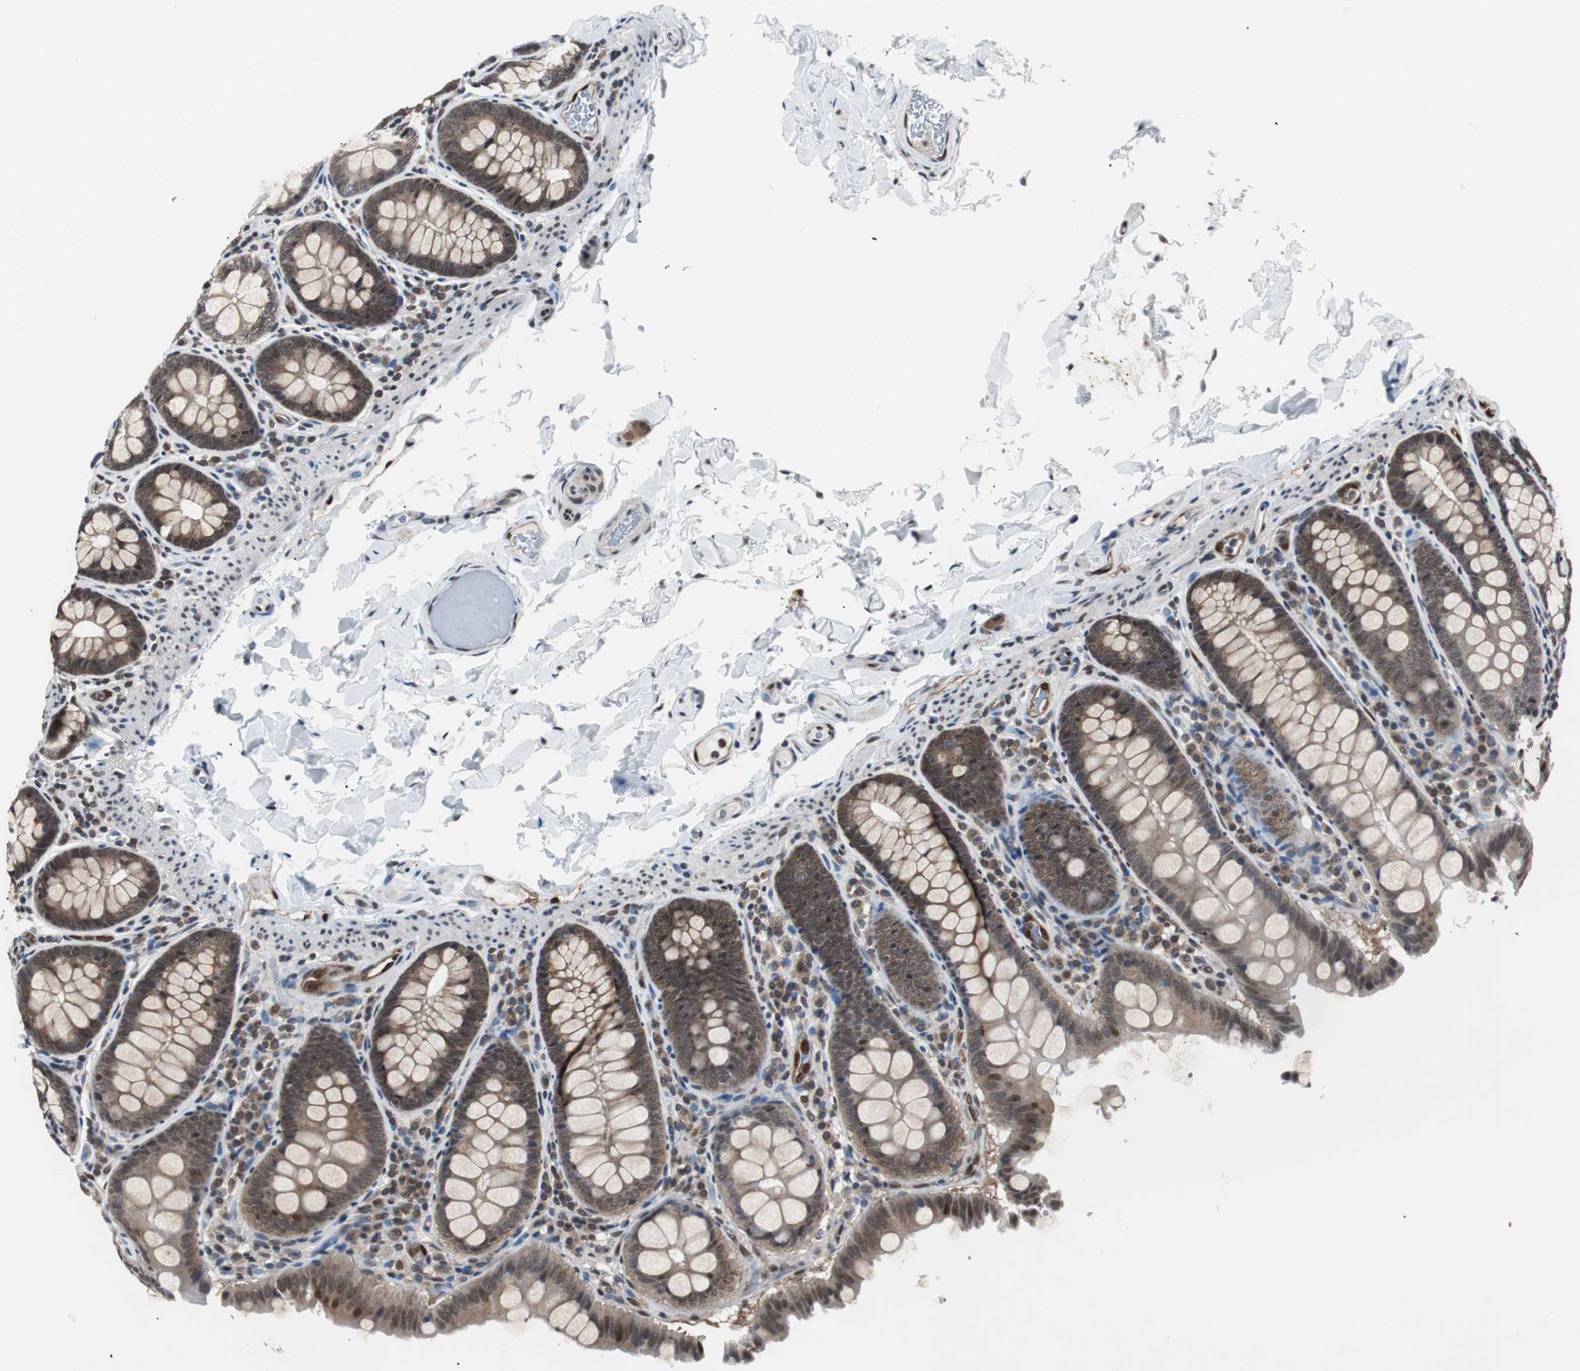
{"staining": {"intensity": "moderate", "quantity": "25%-75%", "location": "cytoplasmic/membranous,nuclear"}, "tissue": "colon", "cell_type": "Endothelial cells", "image_type": "normal", "snomed": [{"axis": "morphology", "description": "Normal tissue, NOS"}, {"axis": "topography", "description": "Colon"}], "caption": "Immunohistochemistry micrograph of unremarkable colon: human colon stained using immunohistochemistry demonstrates medium levels of moderate protein expression localized specifically in the cytoplasmic/membranous,nuclear of endothelial cells, appearing as a cytoplasmic/membranous,nuclear brown color.", "gene": "SMAD1", "patient": {"sex": "female", "age": 61}}